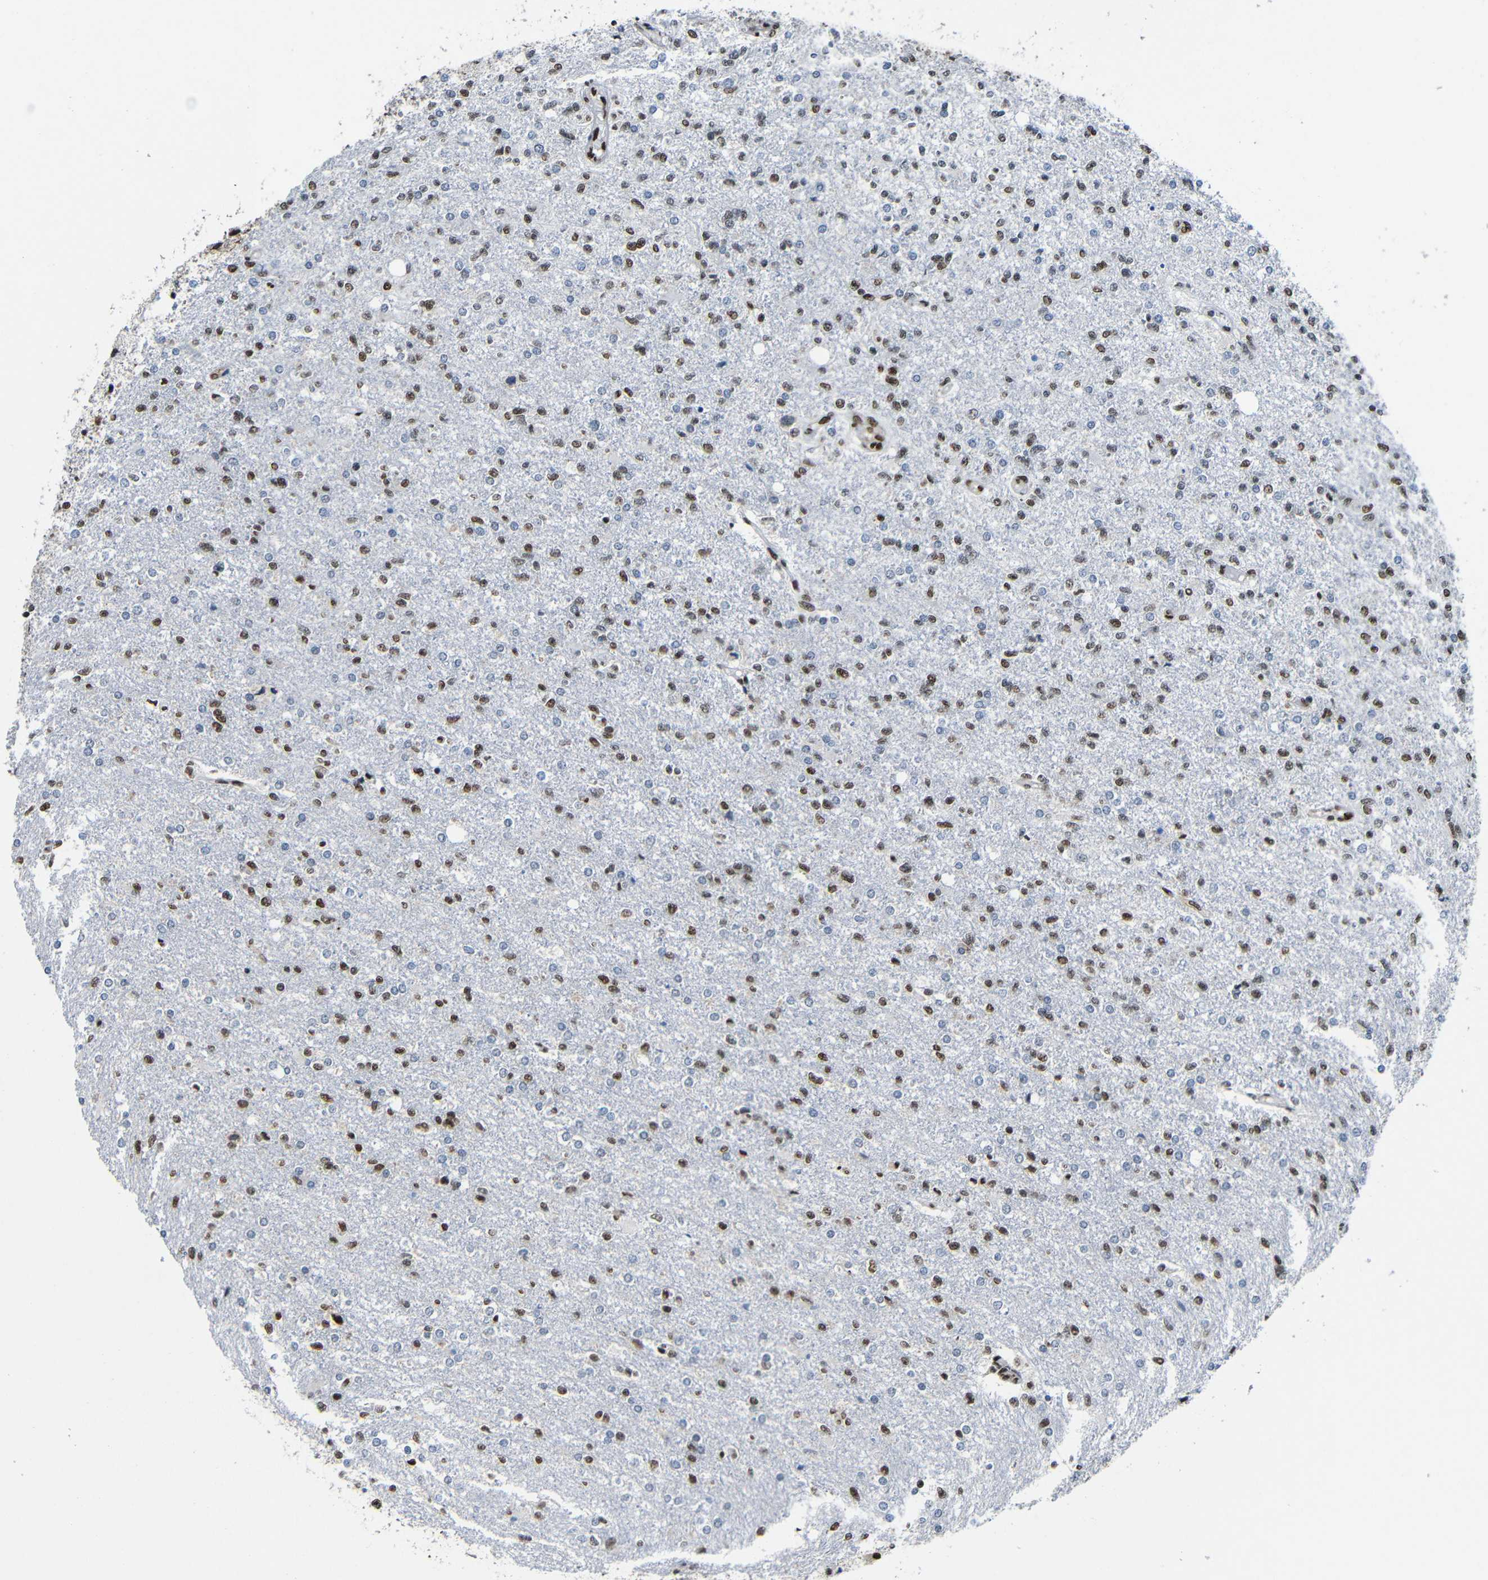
{"staining": {"intensity": "moderate", "quantity": "25%-75%", "location": "nuclear"}, "tissue": "glioma", "cell_type": "Tumor cells", "image_type": "cancer", "snomed": [{"axis": "morphology", "description": "Glioma, malignant, High grade"}, {"axis": "topography", "description": "Cerebral cortex"}], "caption": "A micrograph of human malignant glioma (high-grade) stained for a protein shows moderate nuclear brown staining in tumor cells.", "gene": "PTBP1", "patient": {"sex": "male", "age": 76}}